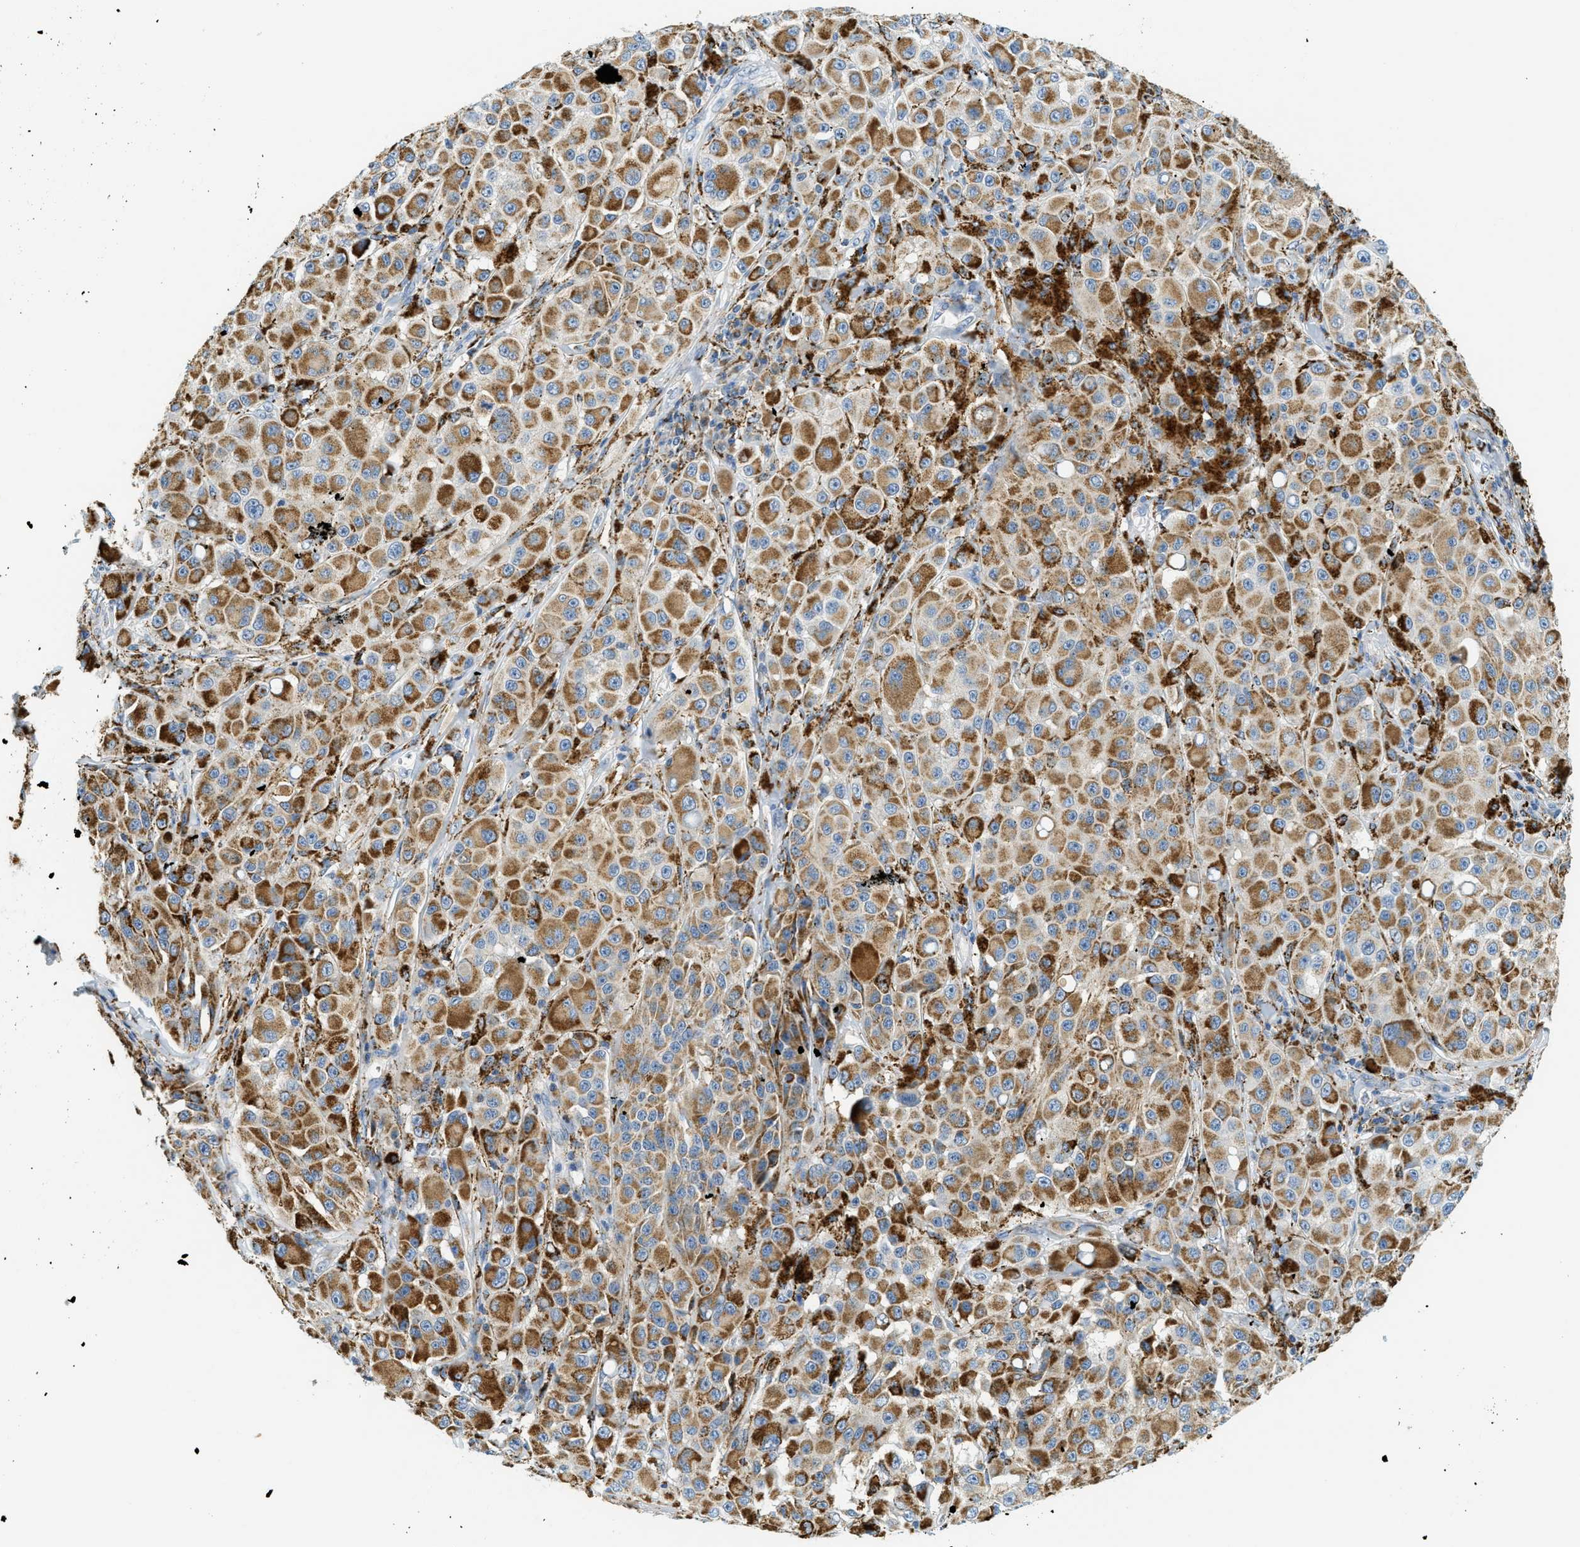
{"staining": {"intensity": "moderate", "quantity": ">75%", "location": "cytoplasmic/membranous"}, "tissue": "melanoma", "cell_type": "Tumor cells", "image_type": "cancer", "snomed": [{"axis": "morphology", "description": "Malignant melanoma, NOS"}, {"axis": "topography", "description": "Skin"}], "caption": "IHC histopathology image of neoplastic tissue: human melanoma stained using immunohistochemistry exhibits medium levels of moderate protein expression localized specifically in the cytoplasmic/membranous of tumor cells, appearing as a cytoplasmic/membranous brown color.", "gene": "HLCS", "patient": {"sex": "male", "age": 84}}